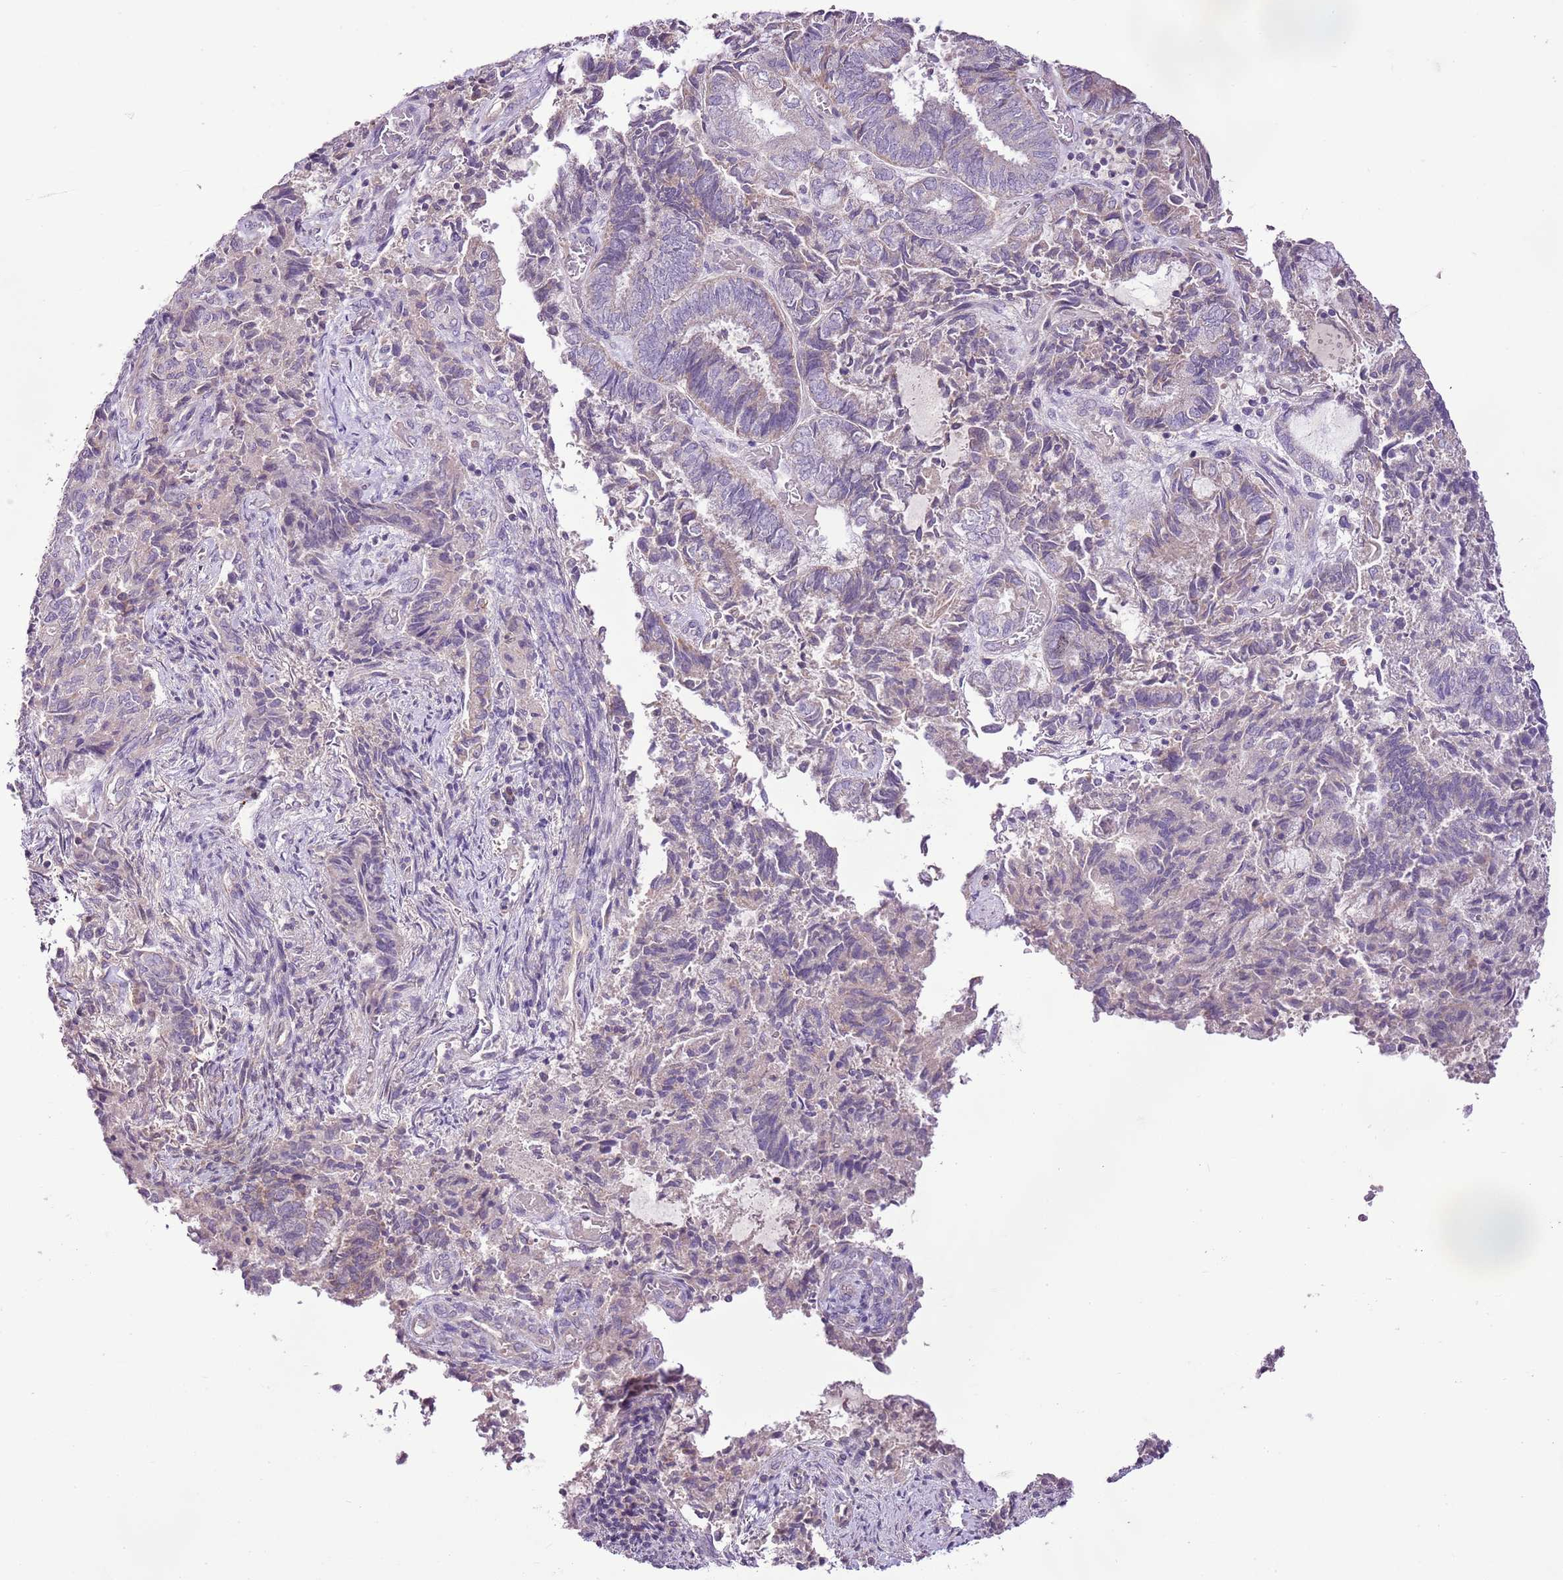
{"staining": {"intensity": "weak", "quantity": "<25%", "location": "cytoplasmic/membranous"}, "tissue": "endometrial cancer", "cell_type": "Tumor cells", "image_type": "cancer", "snomed": [{"axis": "morphology", "description": "Adenocarcinoma, NOS"}, {"axis": "topography", "description": "Endometrium"}], "caption": "Tumor cells show no significant expression in adenocarcinoma (endometrial).", "gene": "CMKLR1", "patient": {"sex": "female", "age": 80}}